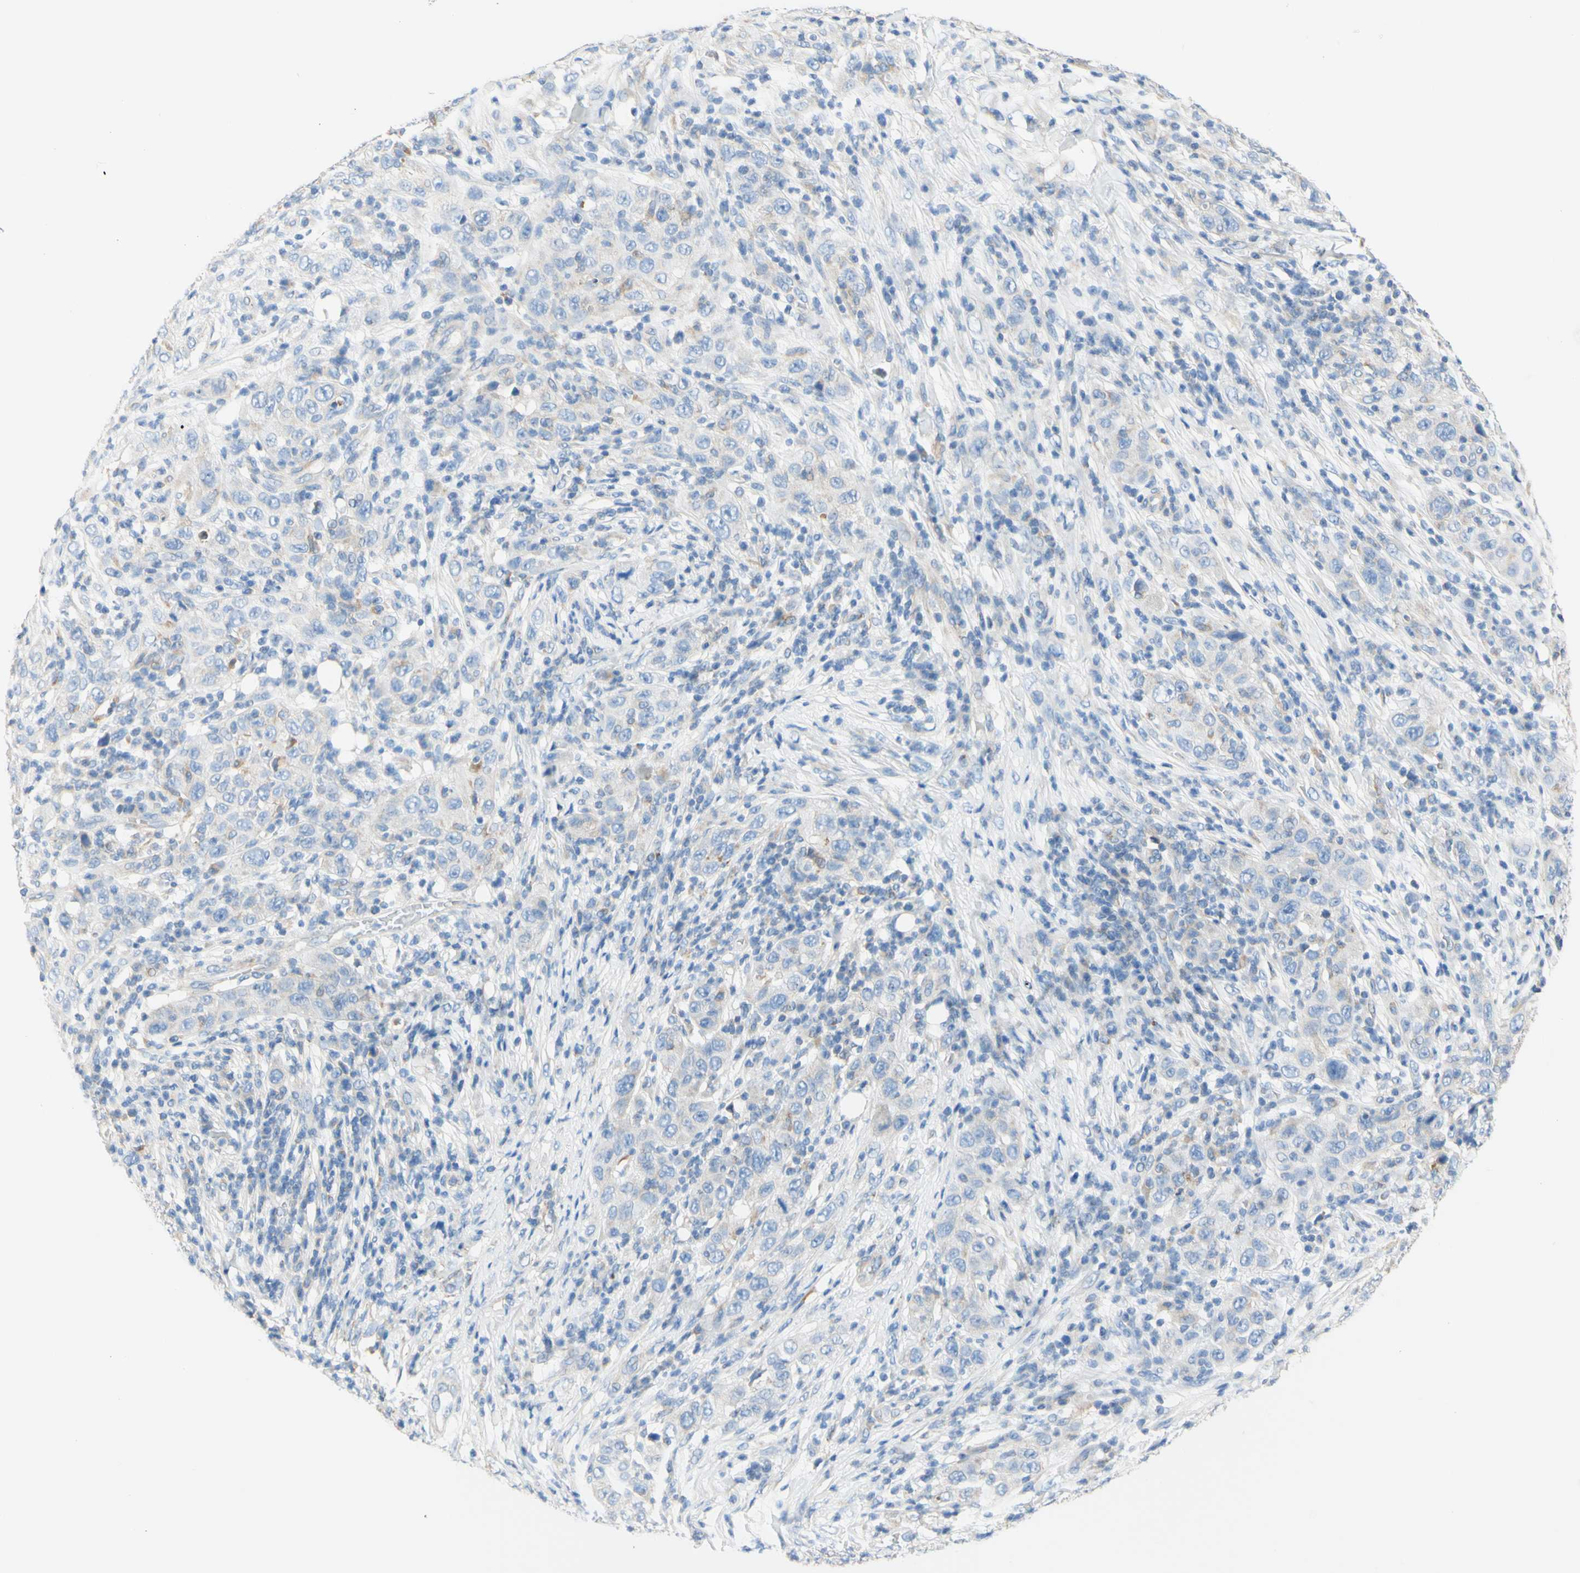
{"staining": {"intensity": "negative", "quantity": "none", "location": "none"}, "tissue": "skin cancer", "cell_type": "Tumor cells", "image_type": "cancer", "snomed": [{"axis": "morphology", "description": "Squamous cell carcinoma, NOS"}, {"axis": "topography", "description": "Skin"}], "caption": "Skin cancer (squamous cell carcinoma) stained for a protein using immunohistochemistry (IHC) demonstrates no expression tumor cells.", "gene": "RETREG2", "patient": {"sex": "female", "age": 88}}